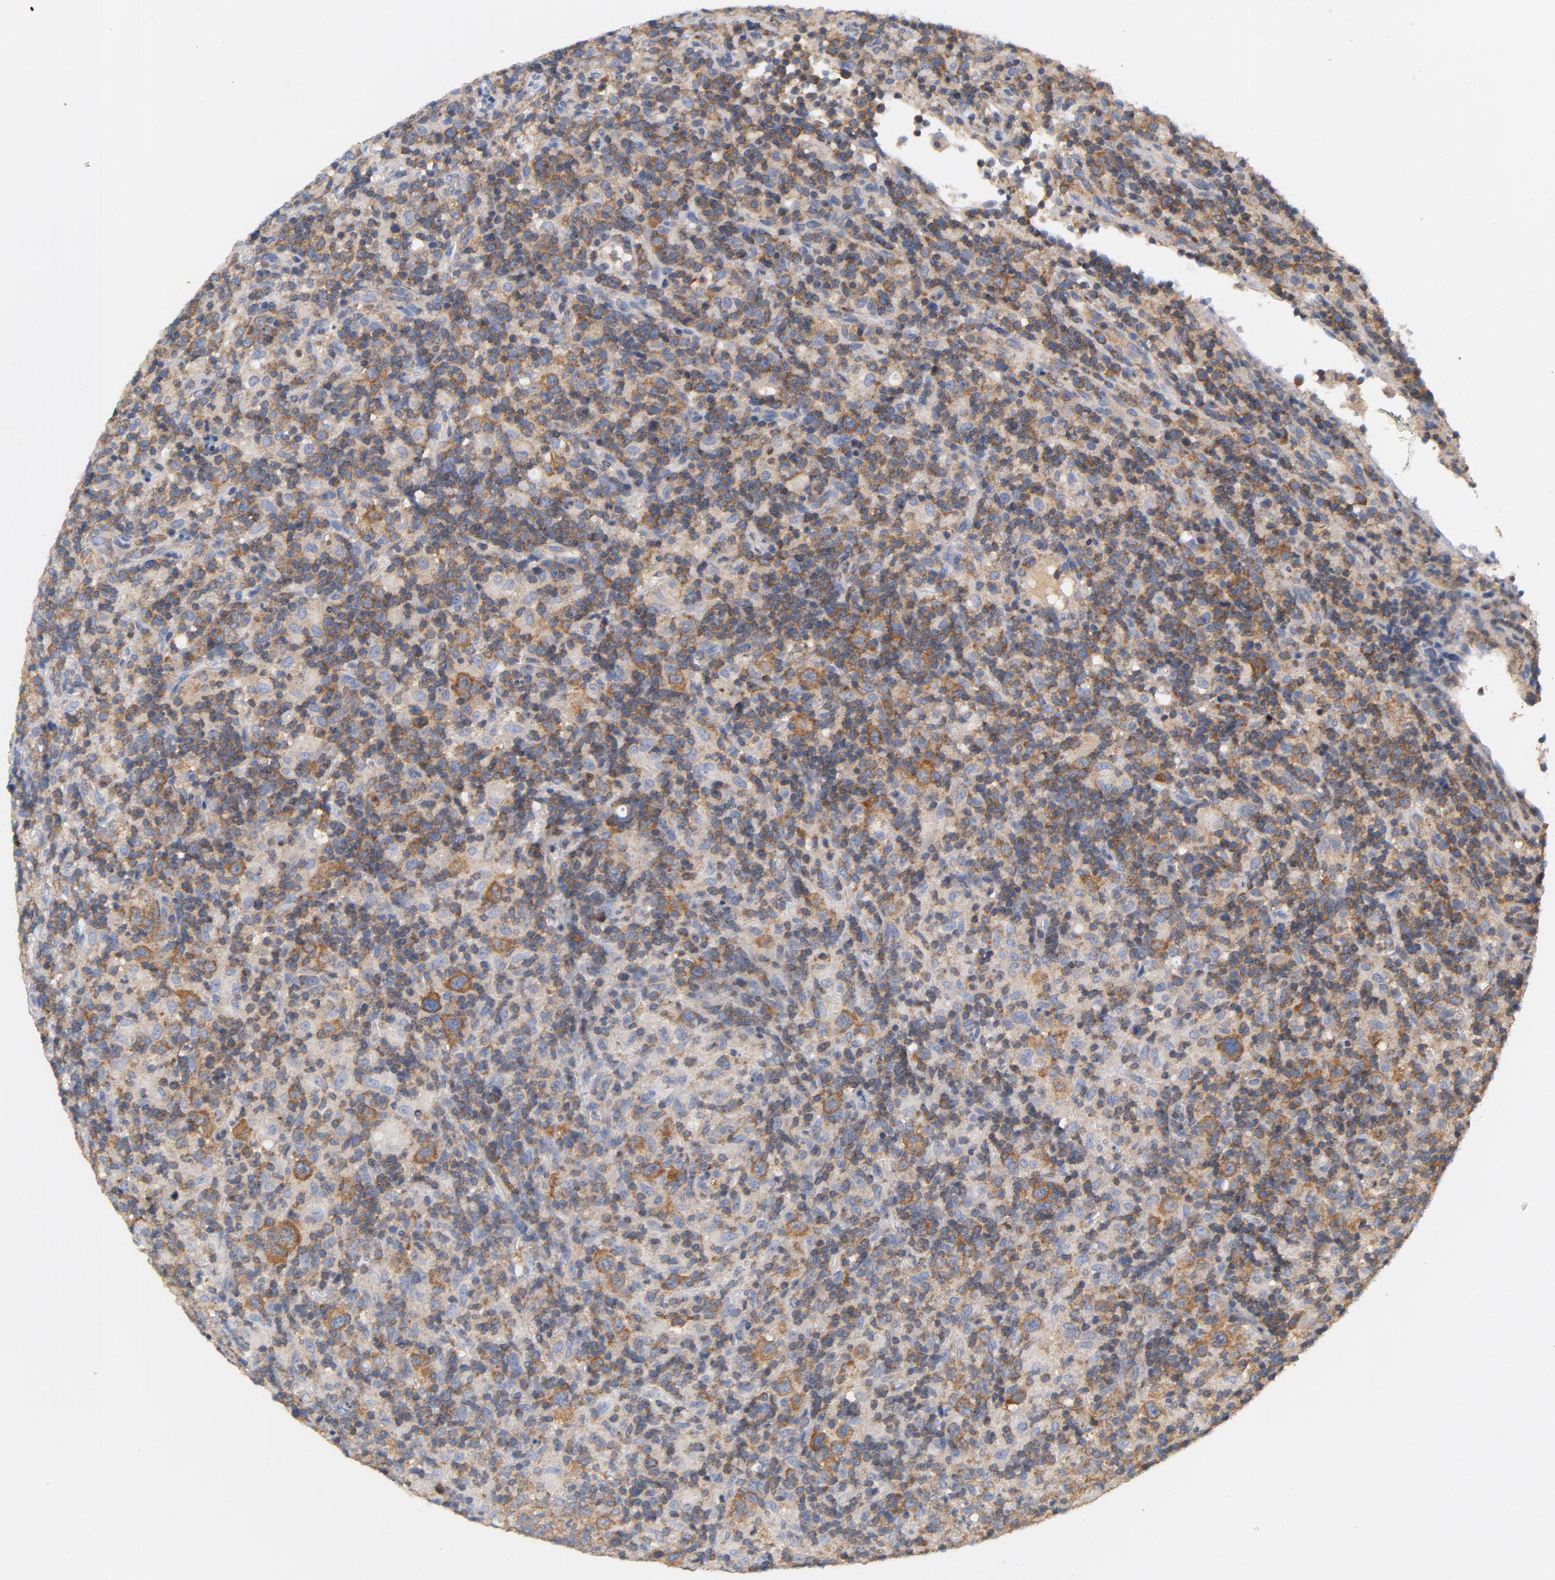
{"staining": {"intensity": "moderate", "quantity": "25%-75%", "location": "cytoplasmic/membranous"}, "tissue": "lymphoma", "cell_type": "Tumor cells", "image_type": "cancer", "snomed": [{"axis": "morphology", "description": "Hodgkin's disease, NOS"}, {"axis": "topography", "description": "Lymph node"}], "caption": "Immunohistochemical staining of human Hodgkin's disease exhibits medium levels of moderate cytoplasmic/membranous expression in approximately 25%-75% of tumor cells.", "gene": "DDX6", "patient": {"sex": "male", "age": 65}}